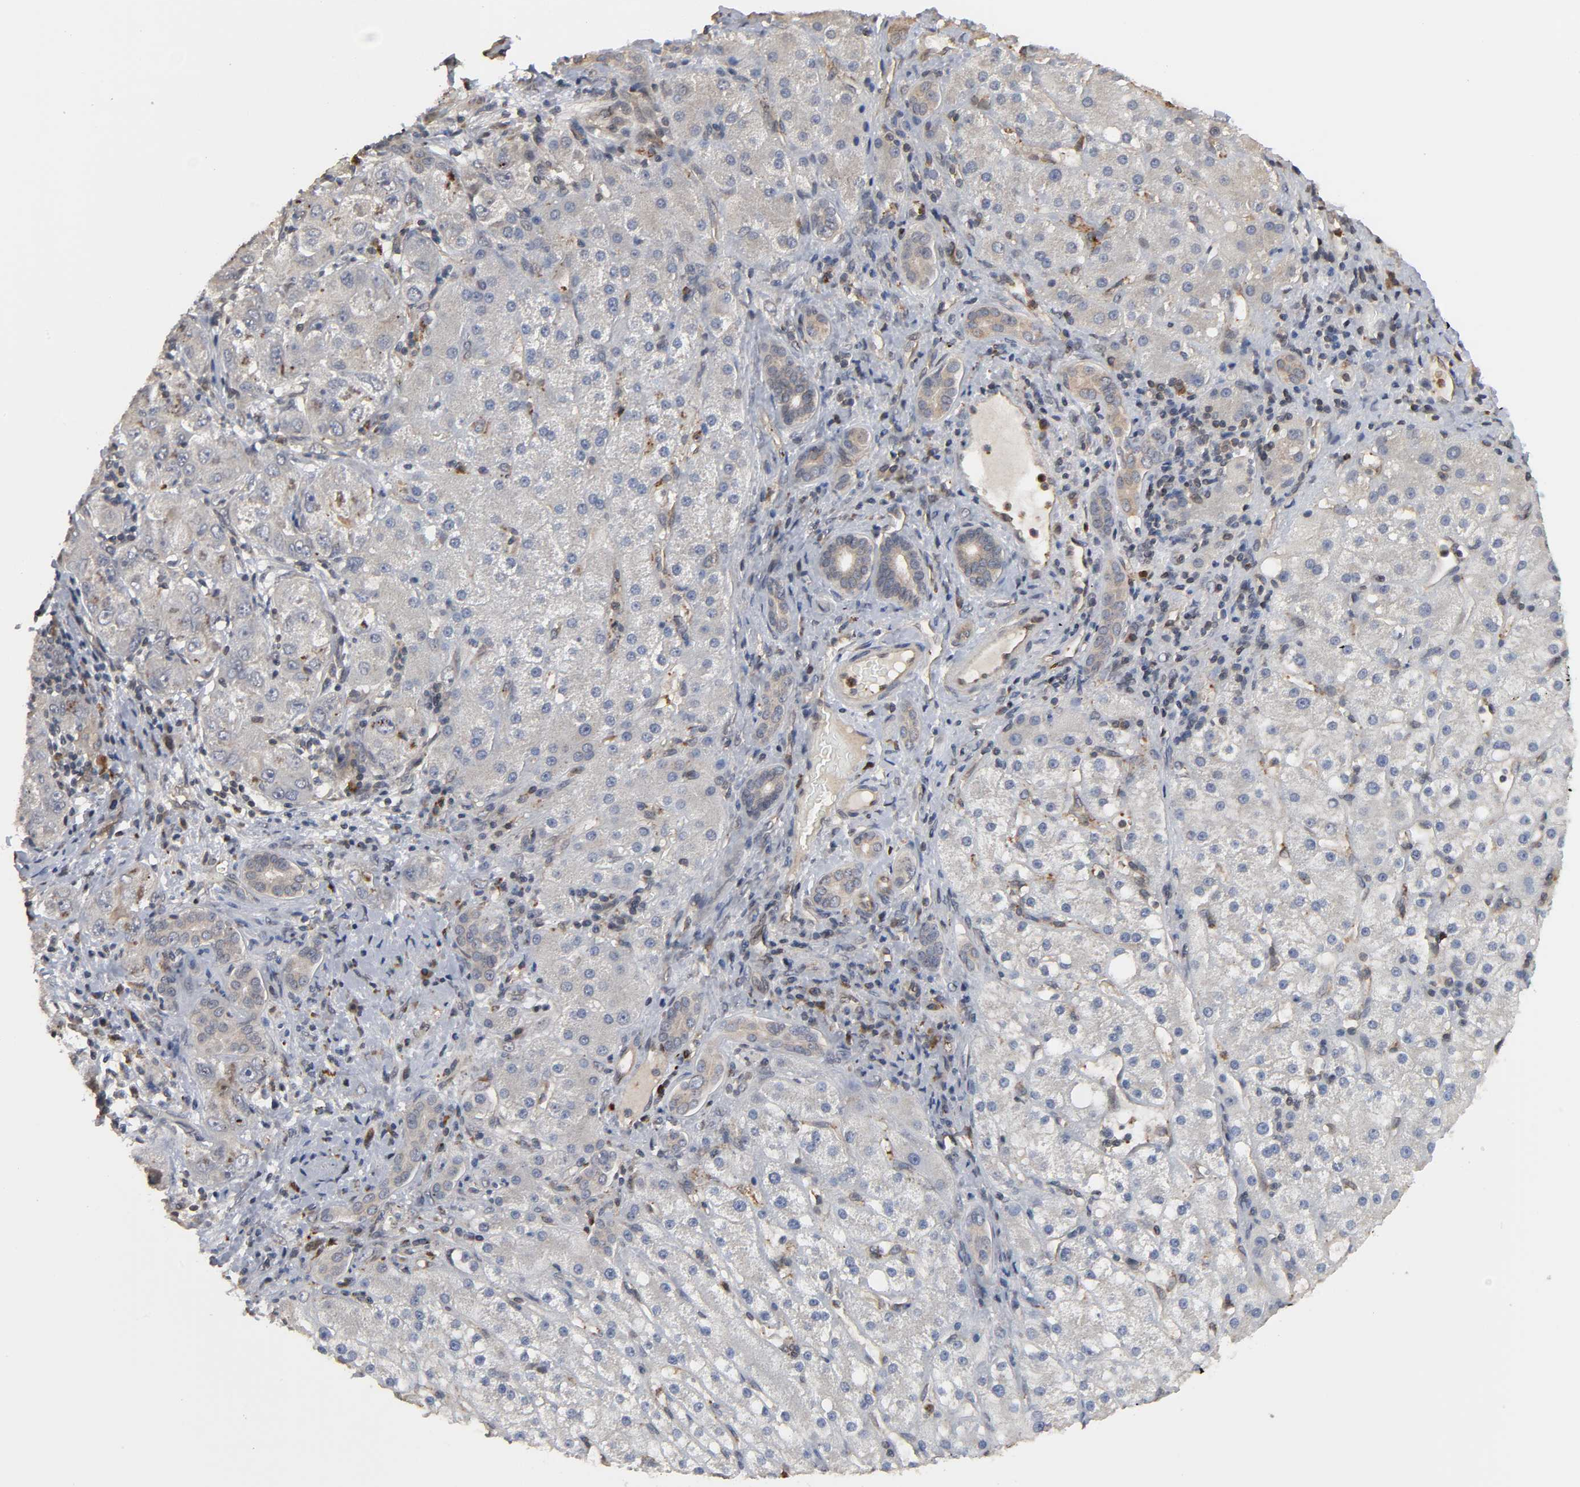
{"staining": {"intensity": "weak", "quantity": "25%-75%", "location": "cytoplasmic/membranous"}, "tissue": "liver cancer", "cell_type": "Tumor cells", "image_type": "cancer", "snomed": [{"axis": "morphology", "description": "Carcinoma, Hepatocellular, NOS"}, {"axis": "topography", "description": "Liver"}], "caption": "Immunohistochemical staining of liver cancer reveals low levels of weak cytoplasmic/membranous expression in approximately 25%-75% of tumor cells. (DAB IHC with brightfield microscopy, high magnification).", "gene": "CCDC175", "patient": {"sex": "male", "age": 80}}